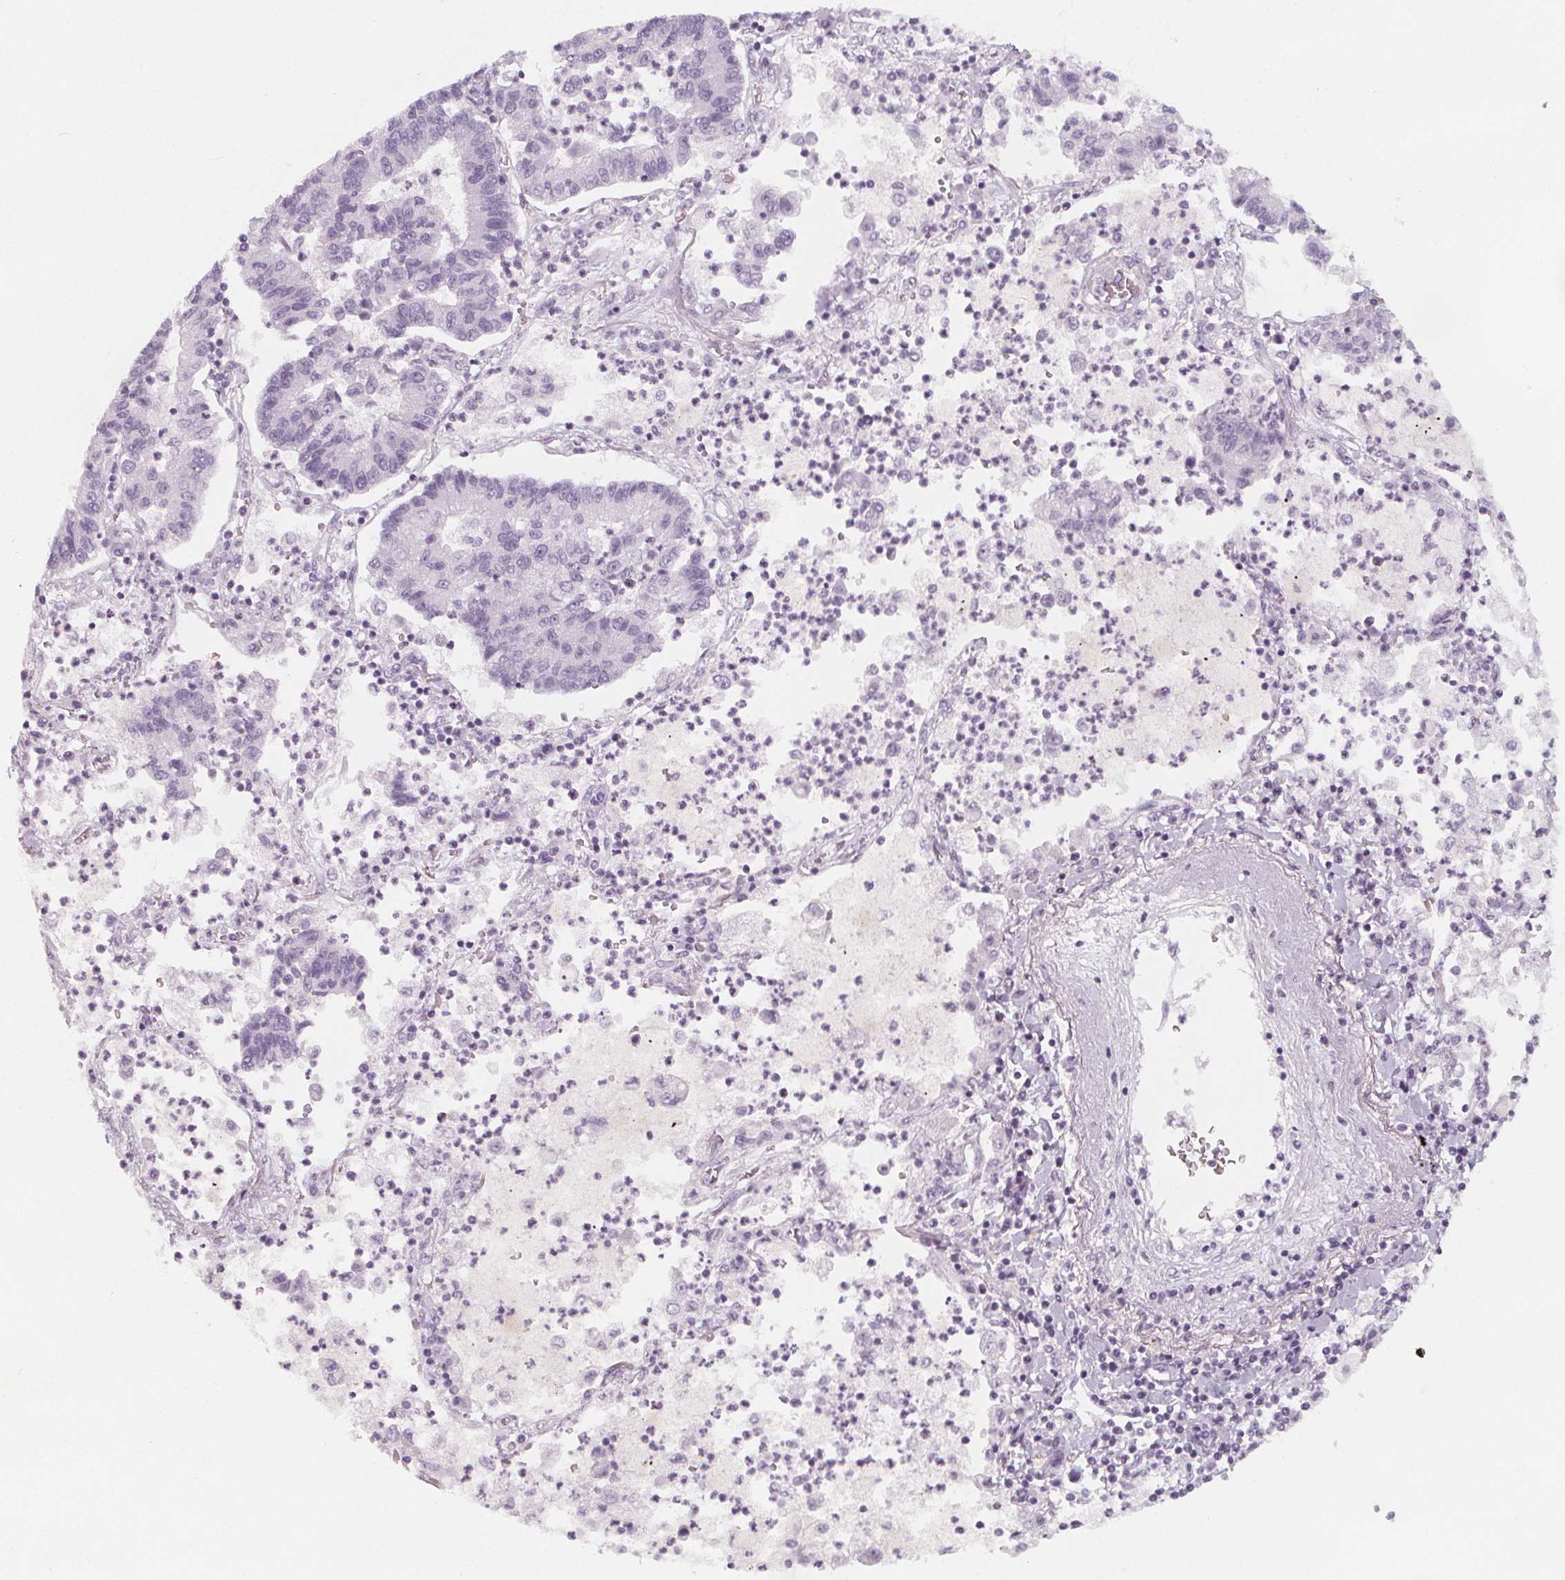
{"staining": {"intensity": "negative", "quantity": "none", "location": "none"}, "tissue": "lung cancer", "cell_type": "Tumor cells", "image_type": "cancer", "snomed": [{"axis": "morphology", "description": "Adenocarcinoma, NOS"}, {"axis": "topography", "description": "Lung"}], "caption": "Human lung adenocarcinoma stained for a protein using immunohistochemistry (IHC) reveals no staining in tumor cells.", "gene": "MAP1A", "patient": {"sex": "female", "age": 57}}